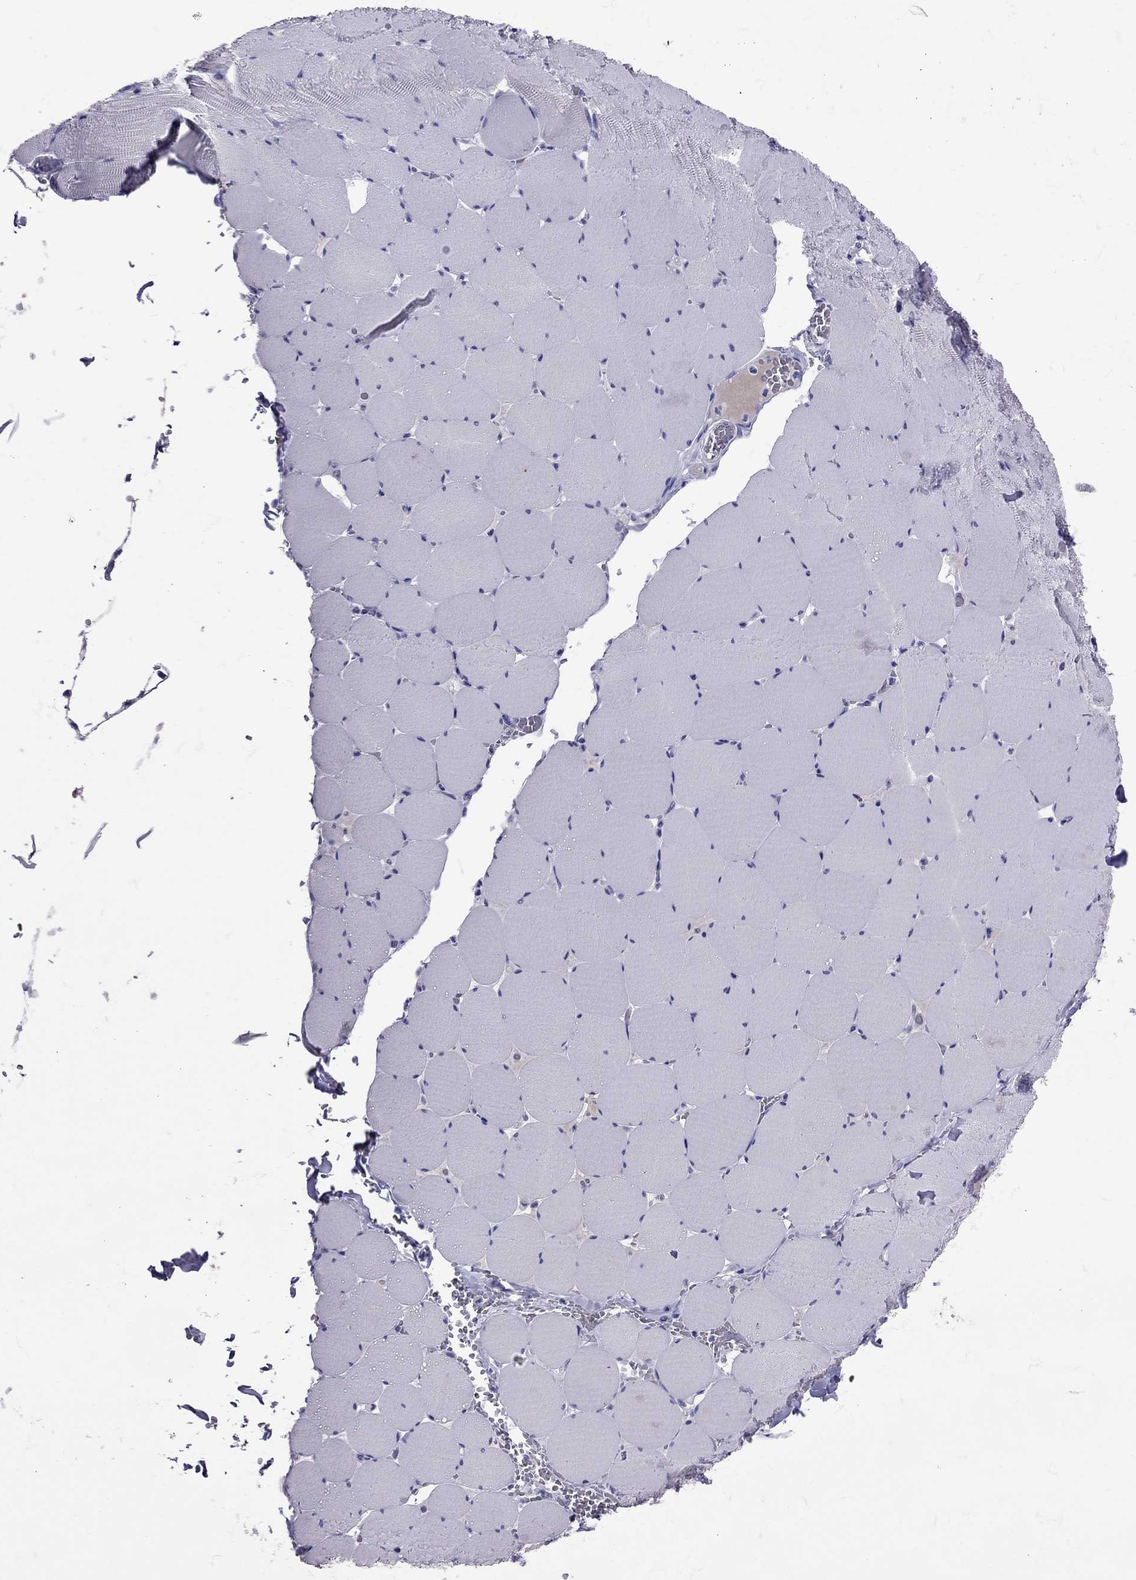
{"staining": {"intensity": "negative", "quantity": "none", "location": "none"}, "tissue": "skeletal muscle", "cell_type": "Myocytes", "image_type": "normal", "snomed": [{"axis": "morphology", "description": "Normal tissue, NOS"}, {"axis": "morphology", "description": "Malignant melanoma, Metastatic site"}, {"axis": "topography", "description": "Skeletal muscle"}], "caption": "Unremarkable skeletal muscle was stained to show a protein in brown. There is no significant expression in myocytes.", "gene": "TBR1", "patient": {"sex": "male", "age": 50}}